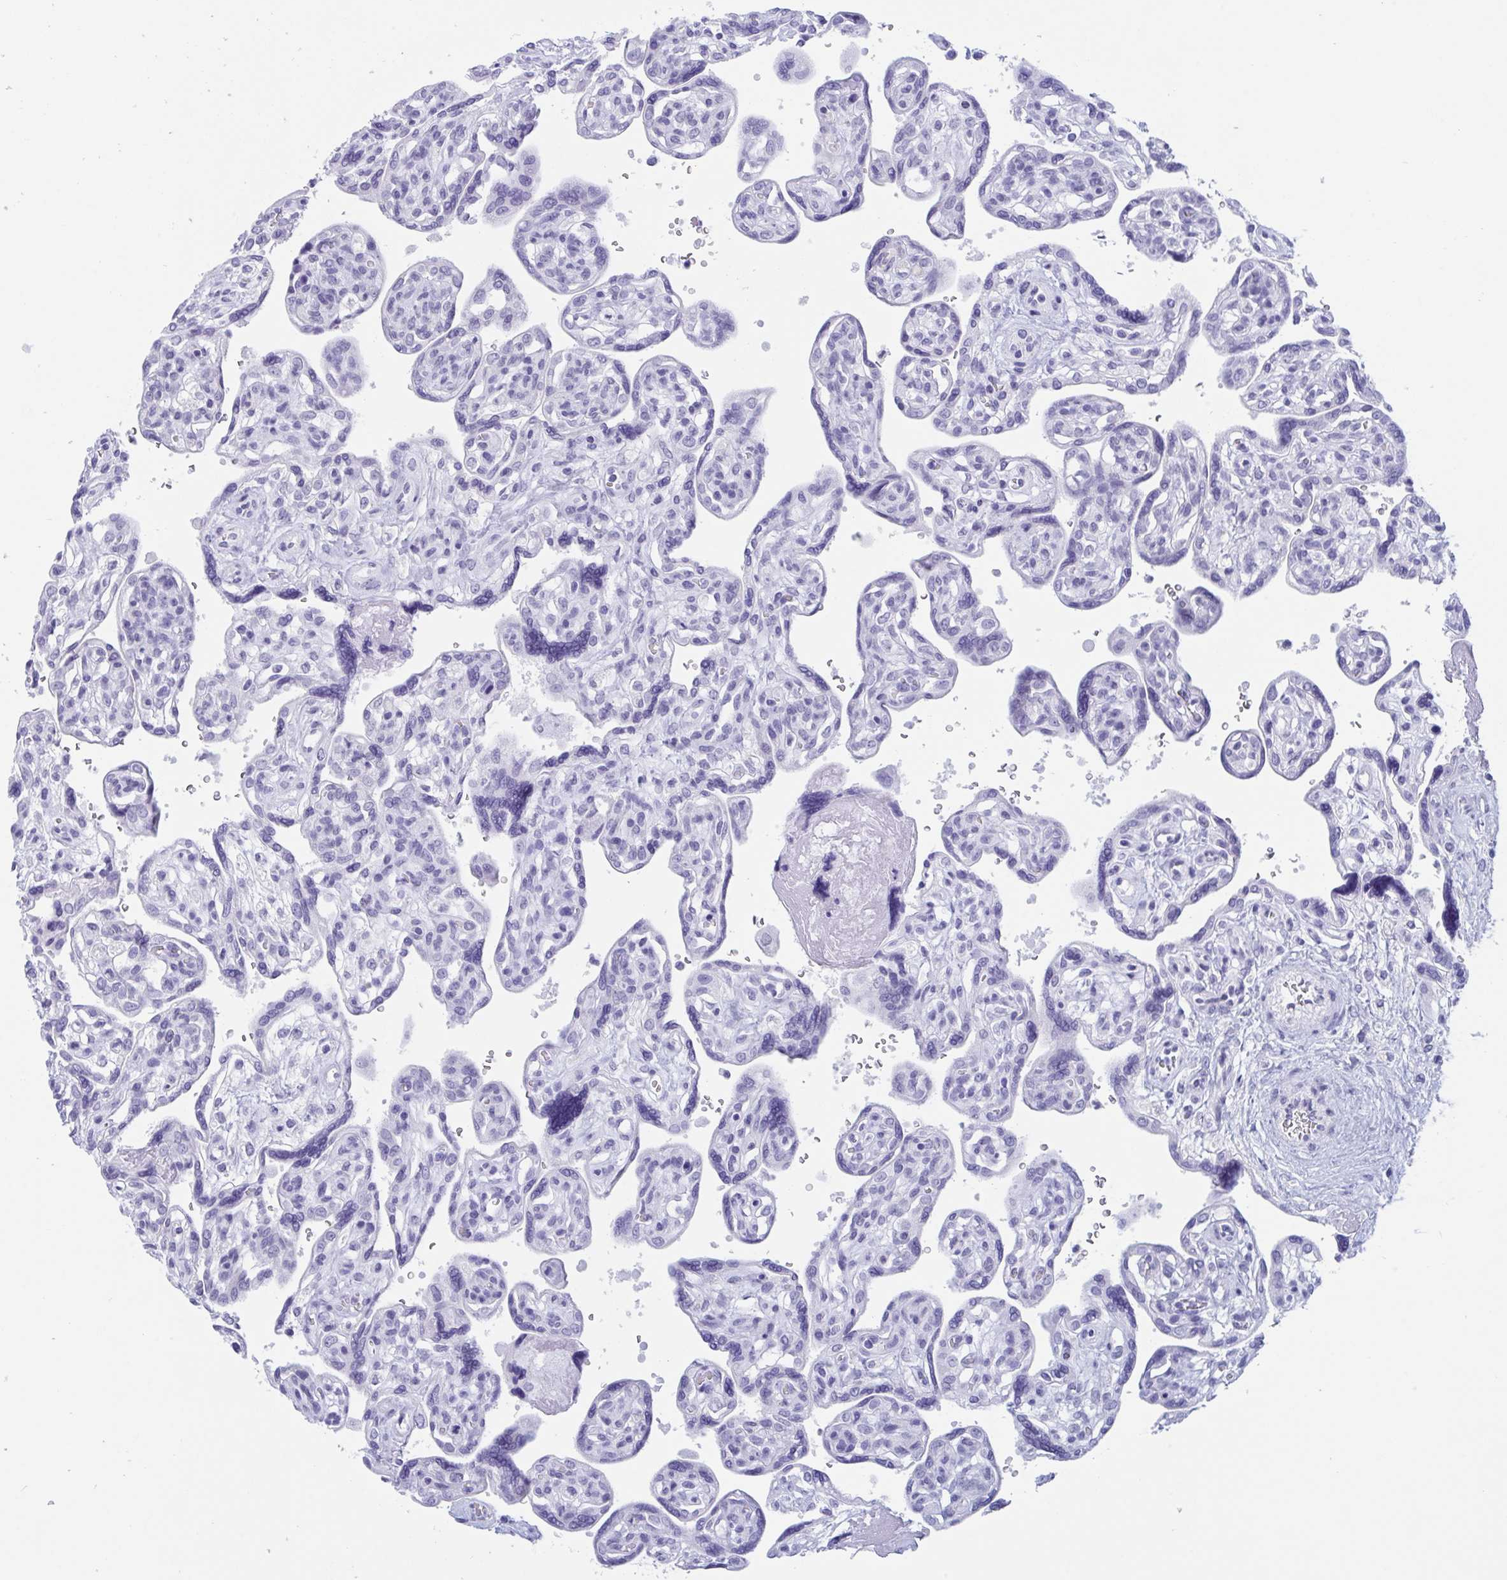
{"staining": {"intensity": "negative", "quantity": "none", "location": "none"}, "tissue": "placenta", "cell_type": "Decidual cells", "image_type": "normal", "snomed": [{"axis": "morphology", "description": "Normal tissue, NOS"}, {"axis": "topography", "description": "Placenta"}], "caption": "This is an immunohistochemistry (IHC) micrograph of normal placenta. There is no expression in decidual cells.", "gene": "CDX4", "patient": {"sex": "female", "age": 39}}